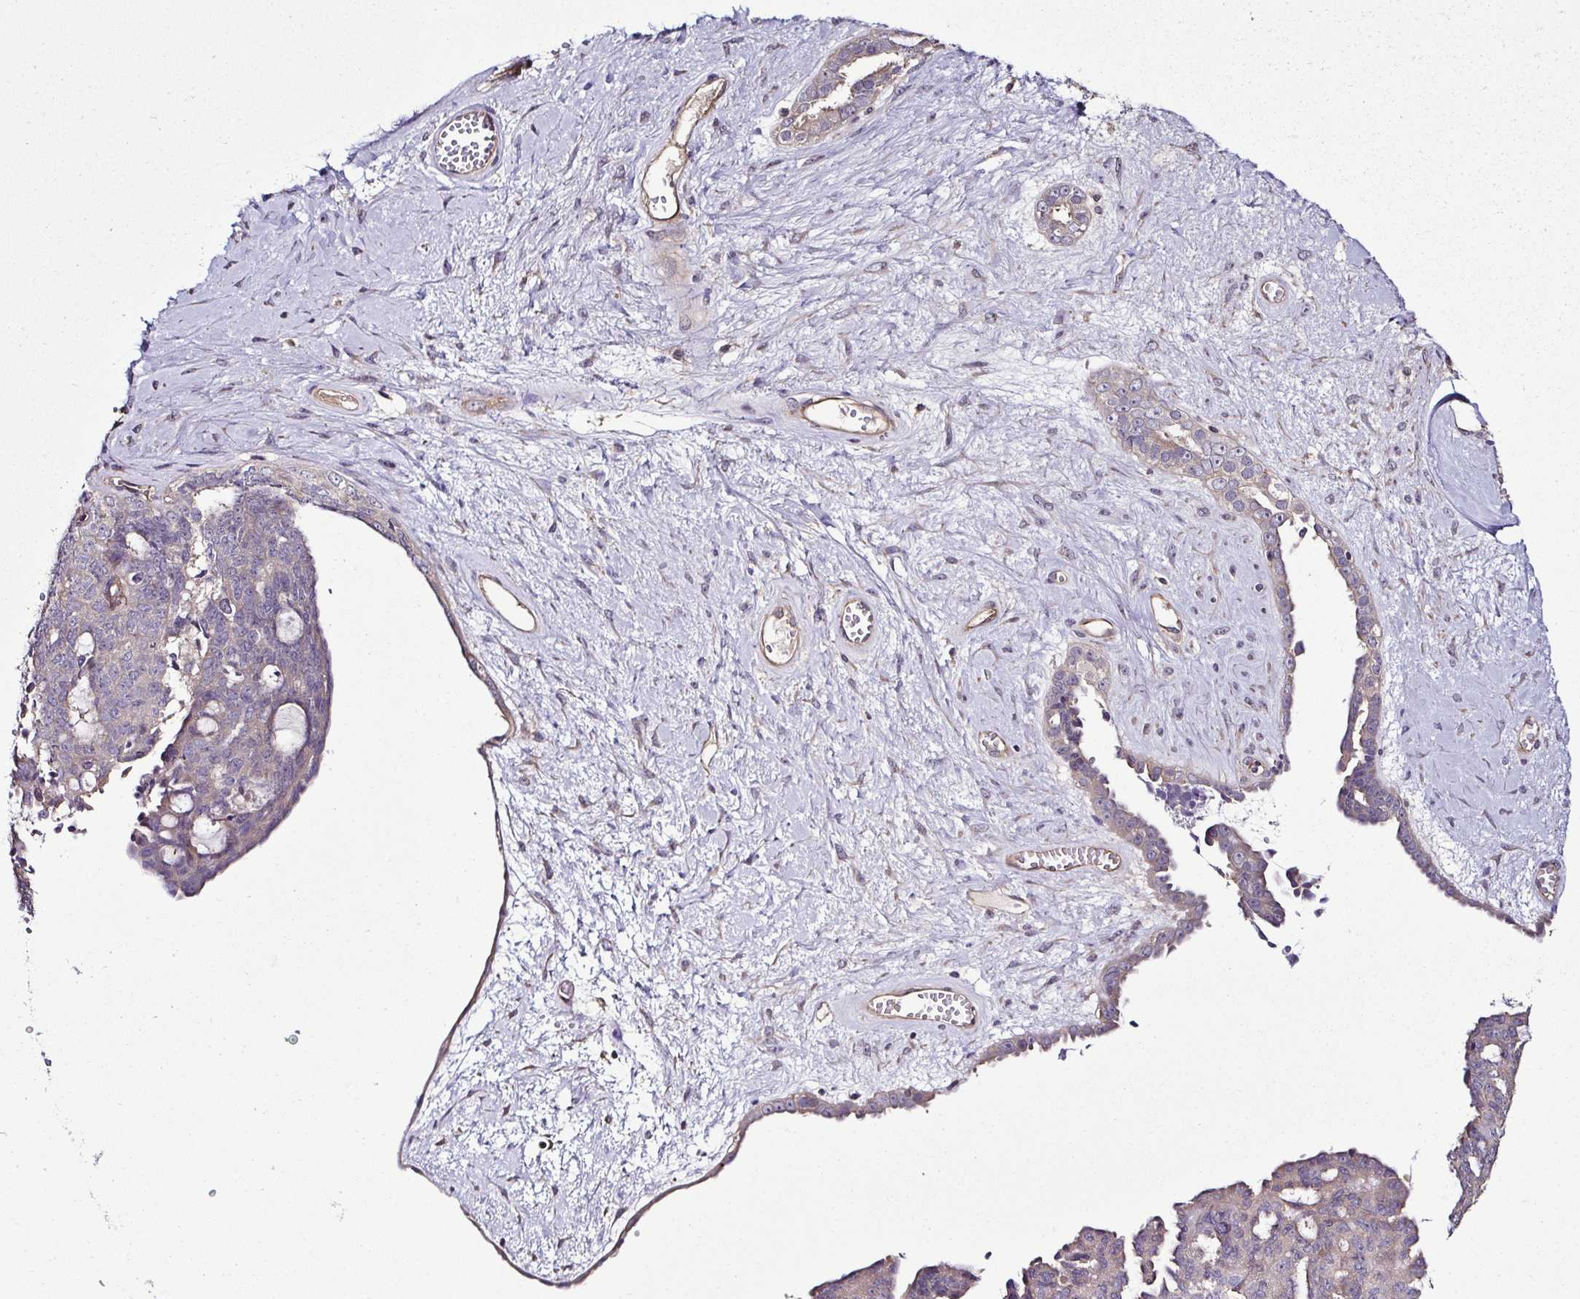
{"staining": {"intensity": "negative", "quantity": "none", "location": "none"}, "tissue": "ovarian cancer", "cell_type": "Tumor cells", "image_type": "cancer", "snomed": [{"axis": "morphology", "description": "Cystadenocarcinoma, serous, NOS"}, {"axis": "topography", "description": "Ovary"}], "caption": "This is an immunohistochemistry photomicrograph of ovarian serous cystadenocarcinoma. There is no expression in tumor cells.", "gene": "LMOD2", "patient": {"sex": "female", "age": 71}}